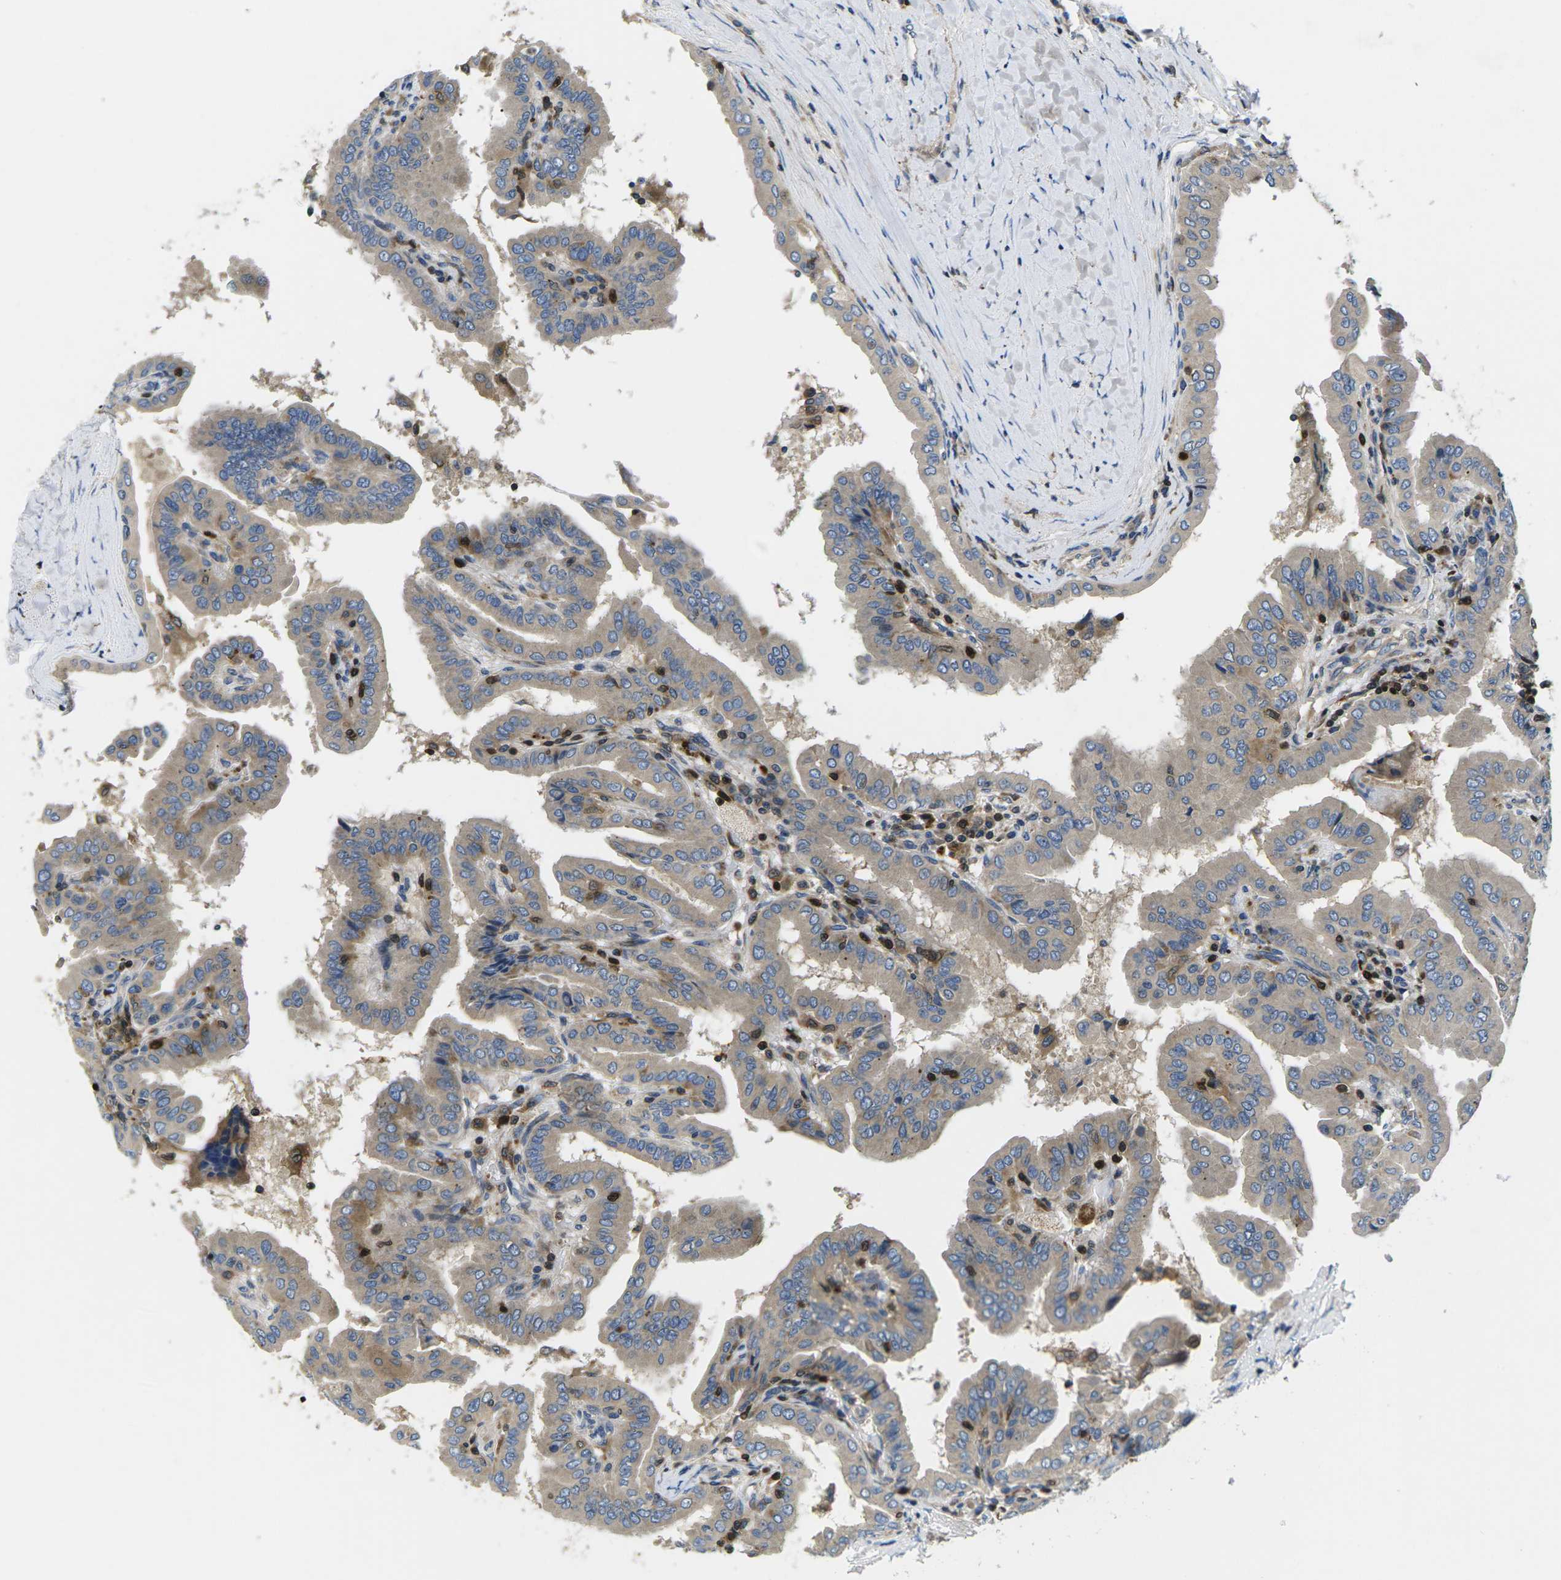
{"staining": {"intensity": "weak", "quantity": ">75%", "location": "cytoplasmic/membranous"}, "tissue": "thyroid cancer", "cell_type": "Tumor cells", "image_type": "cancer", "snomed": [{"axis": "morphology", "description": "Papillary adenocarcinoma, NOS"}, {"axis": "topography", "description": "Thyroid gland"}], "caption": "A low amount of weak cytoplasmic/membranous expression is identified in about >75% of tumor cells in papillary adenocarcinoma (thyroid) tissue. Using DAB (3,3'-diaminobenzidine) (brown) and hematoxylin (blue) stains, captured at high magnification using brightfield microscopy.", "gene": "PLCE1", "patient": {"sex": "male", "age": 33}}